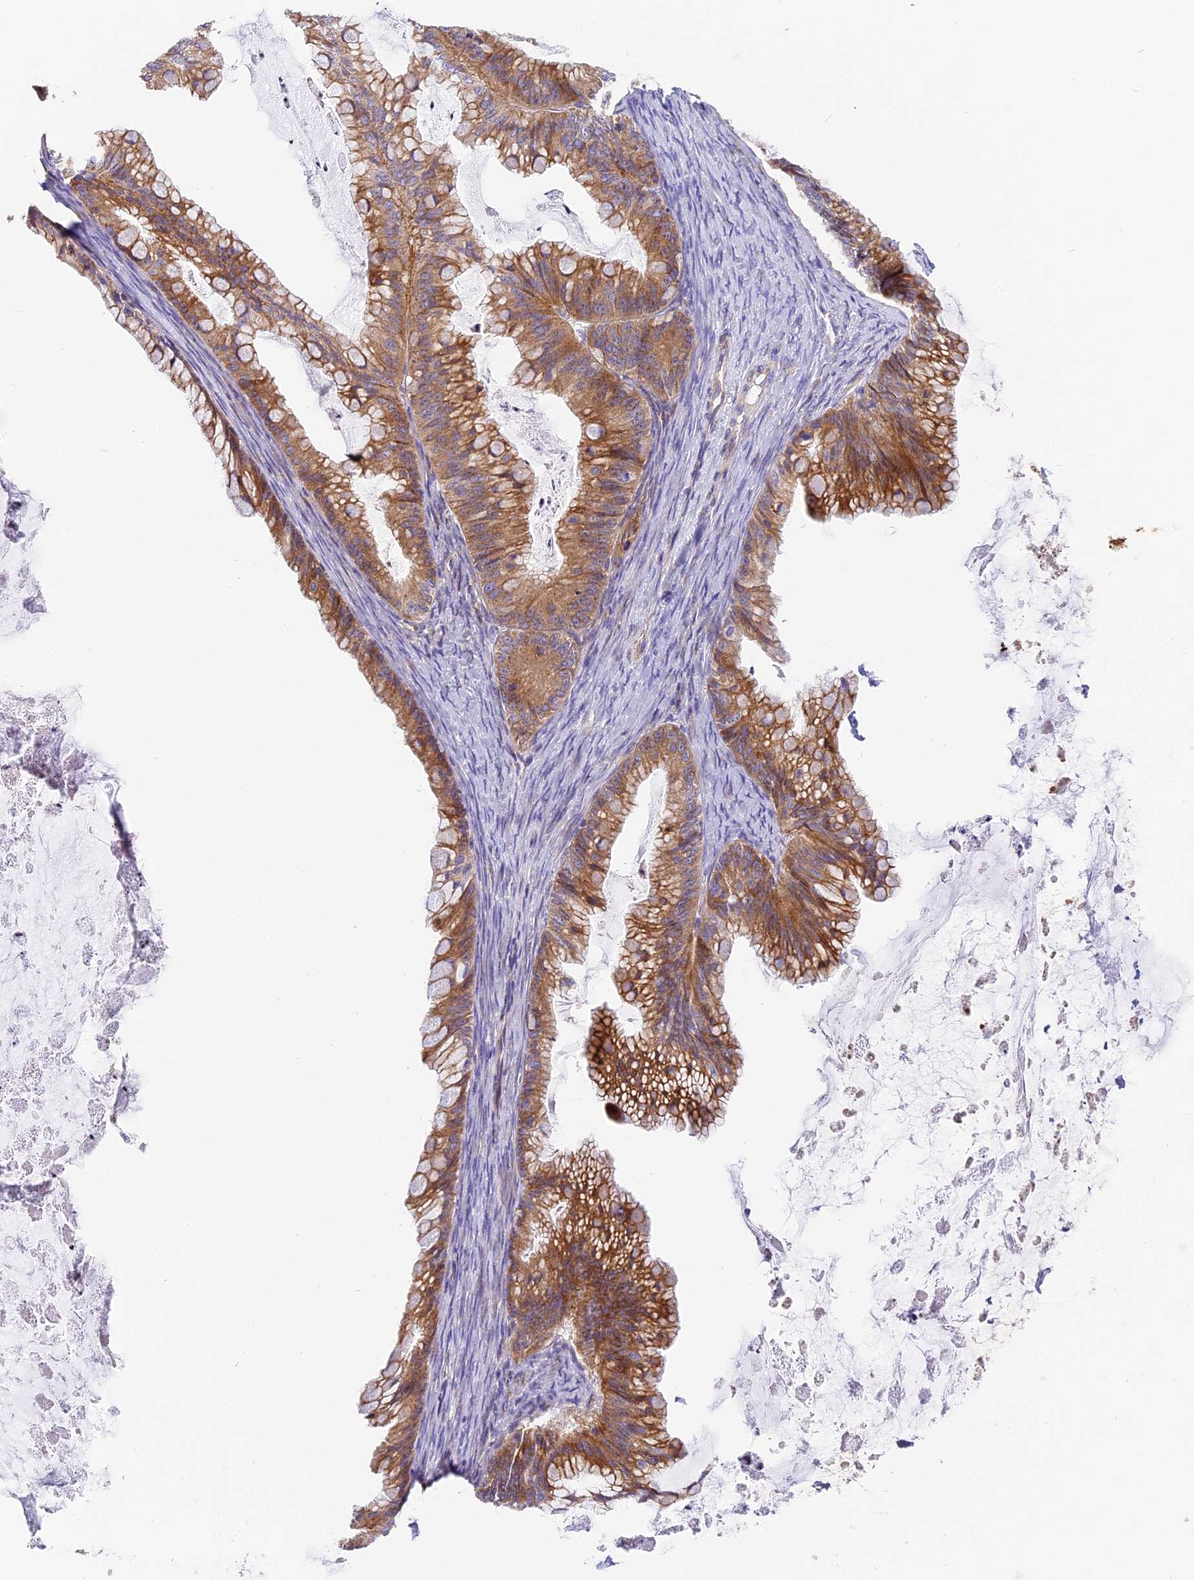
{"staining": {"intensity": "moderate", "quantity": ">75%", "location": "cytoplasmic/membranous"}, "tissue": "ovarian cancer", "cell_type": "Tumor cells", "image_type": "cancer", "snomed": [{"axis": "morphology", "description": "Cystadenocarcinoma, mucinous, NOS"}, {"axis": "topography", "description": "Ovary"}], "caption": "Human ovarian cancer (mucinous cystadenocarcinoma) stained with a protein marker displays moderate staining in tumor cells.", "gene": "MRAS", "patient": {"sex": "female", "age": 35}}